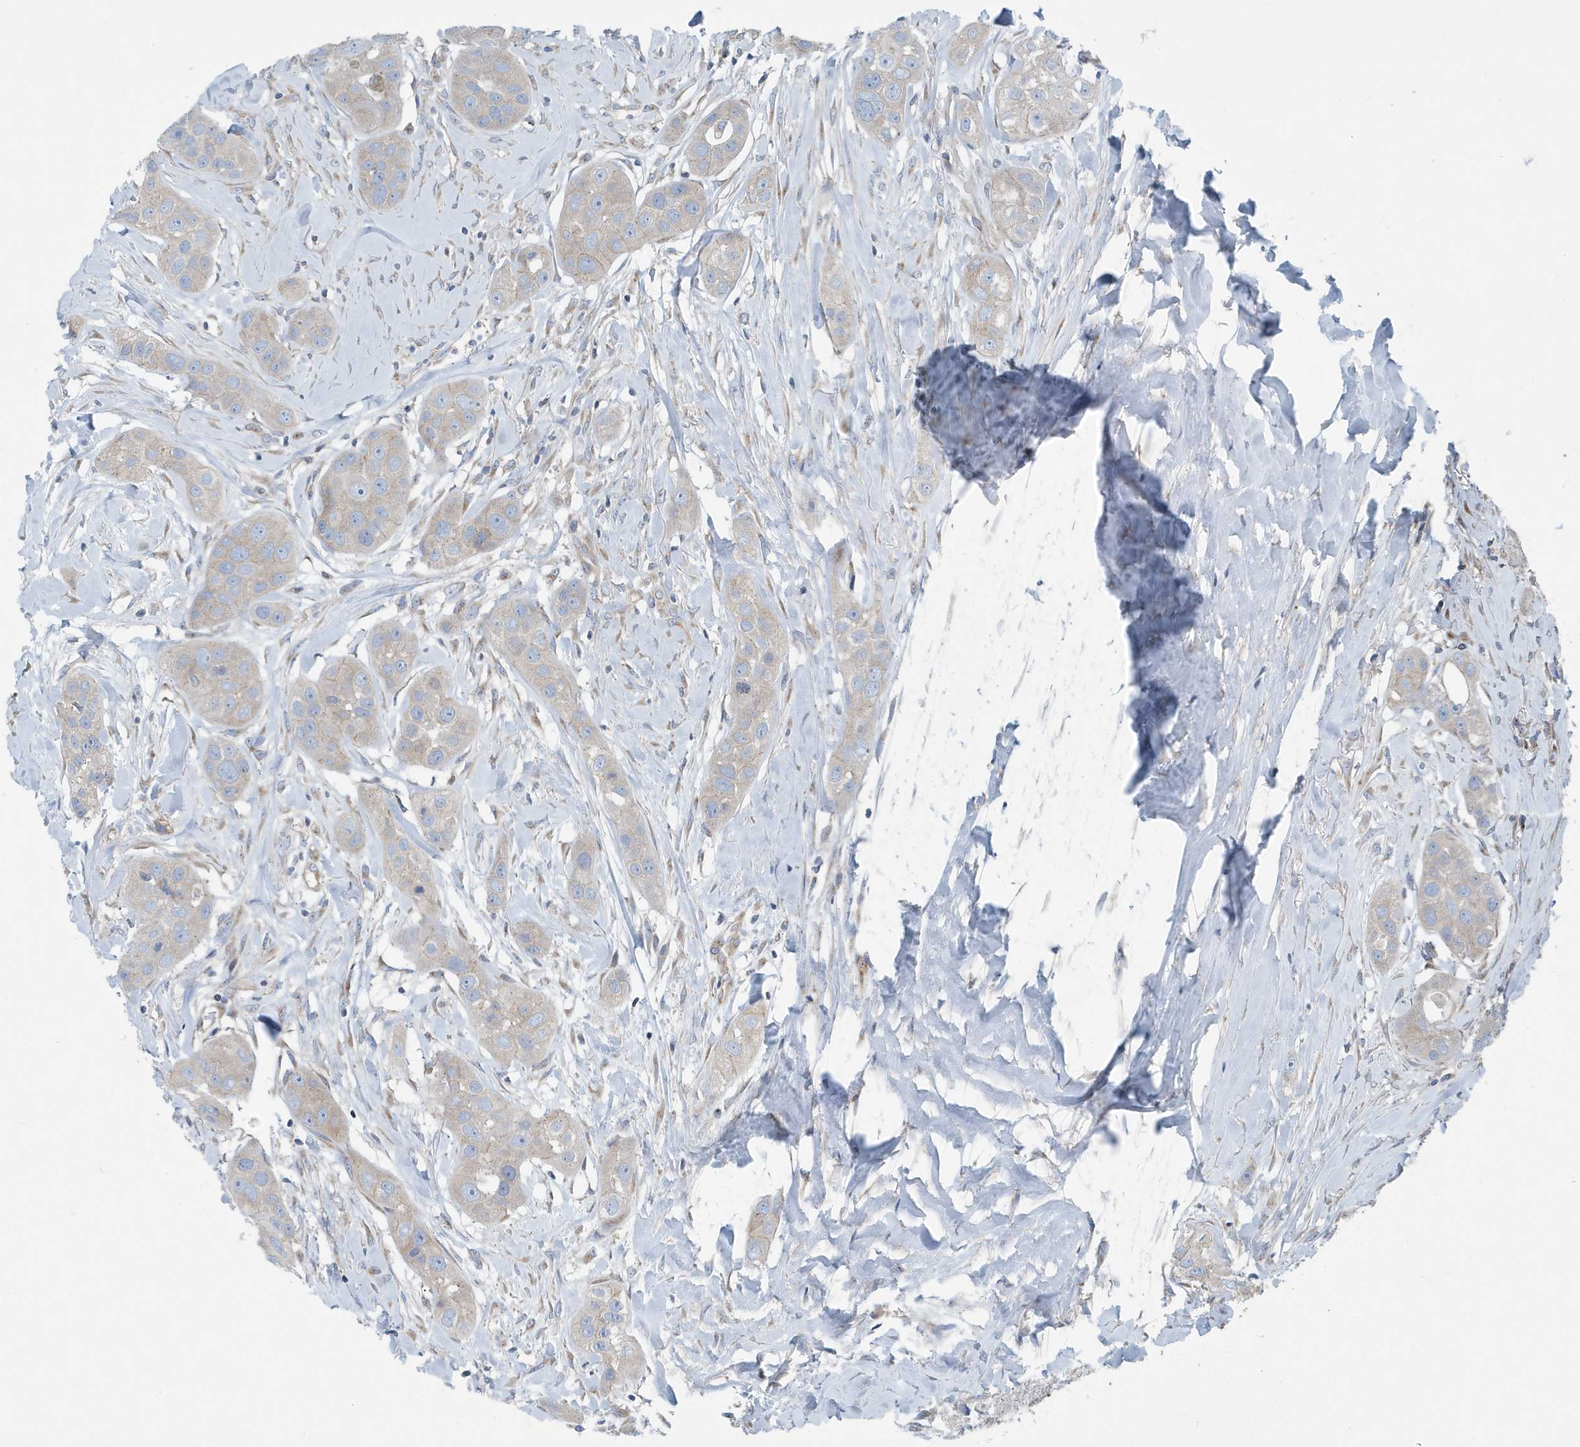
{"staining": {"intensity": "negative", "quantity": "none", "location": "none"}, "tissue": "head and neck cancer", "cell_type": "Tumor cells", "image_type": "cancer", "snomed": [{"axis": "morphology", "description": "Normal tissue, NOS"}, {"axis": "morphology", "description": "Squamous cell carcinoma, NOS"}, {"axis": "topography", "description": "Skeletal muscle"}, {"axis": "topography", "description": "Head-Neck"}], "caption": "Tumor cells are negative for brown protein staining in head and neck squamous cell carcinoma.", "gene": "PPM1M", "patient": {"sex": "male", "age": 51}}